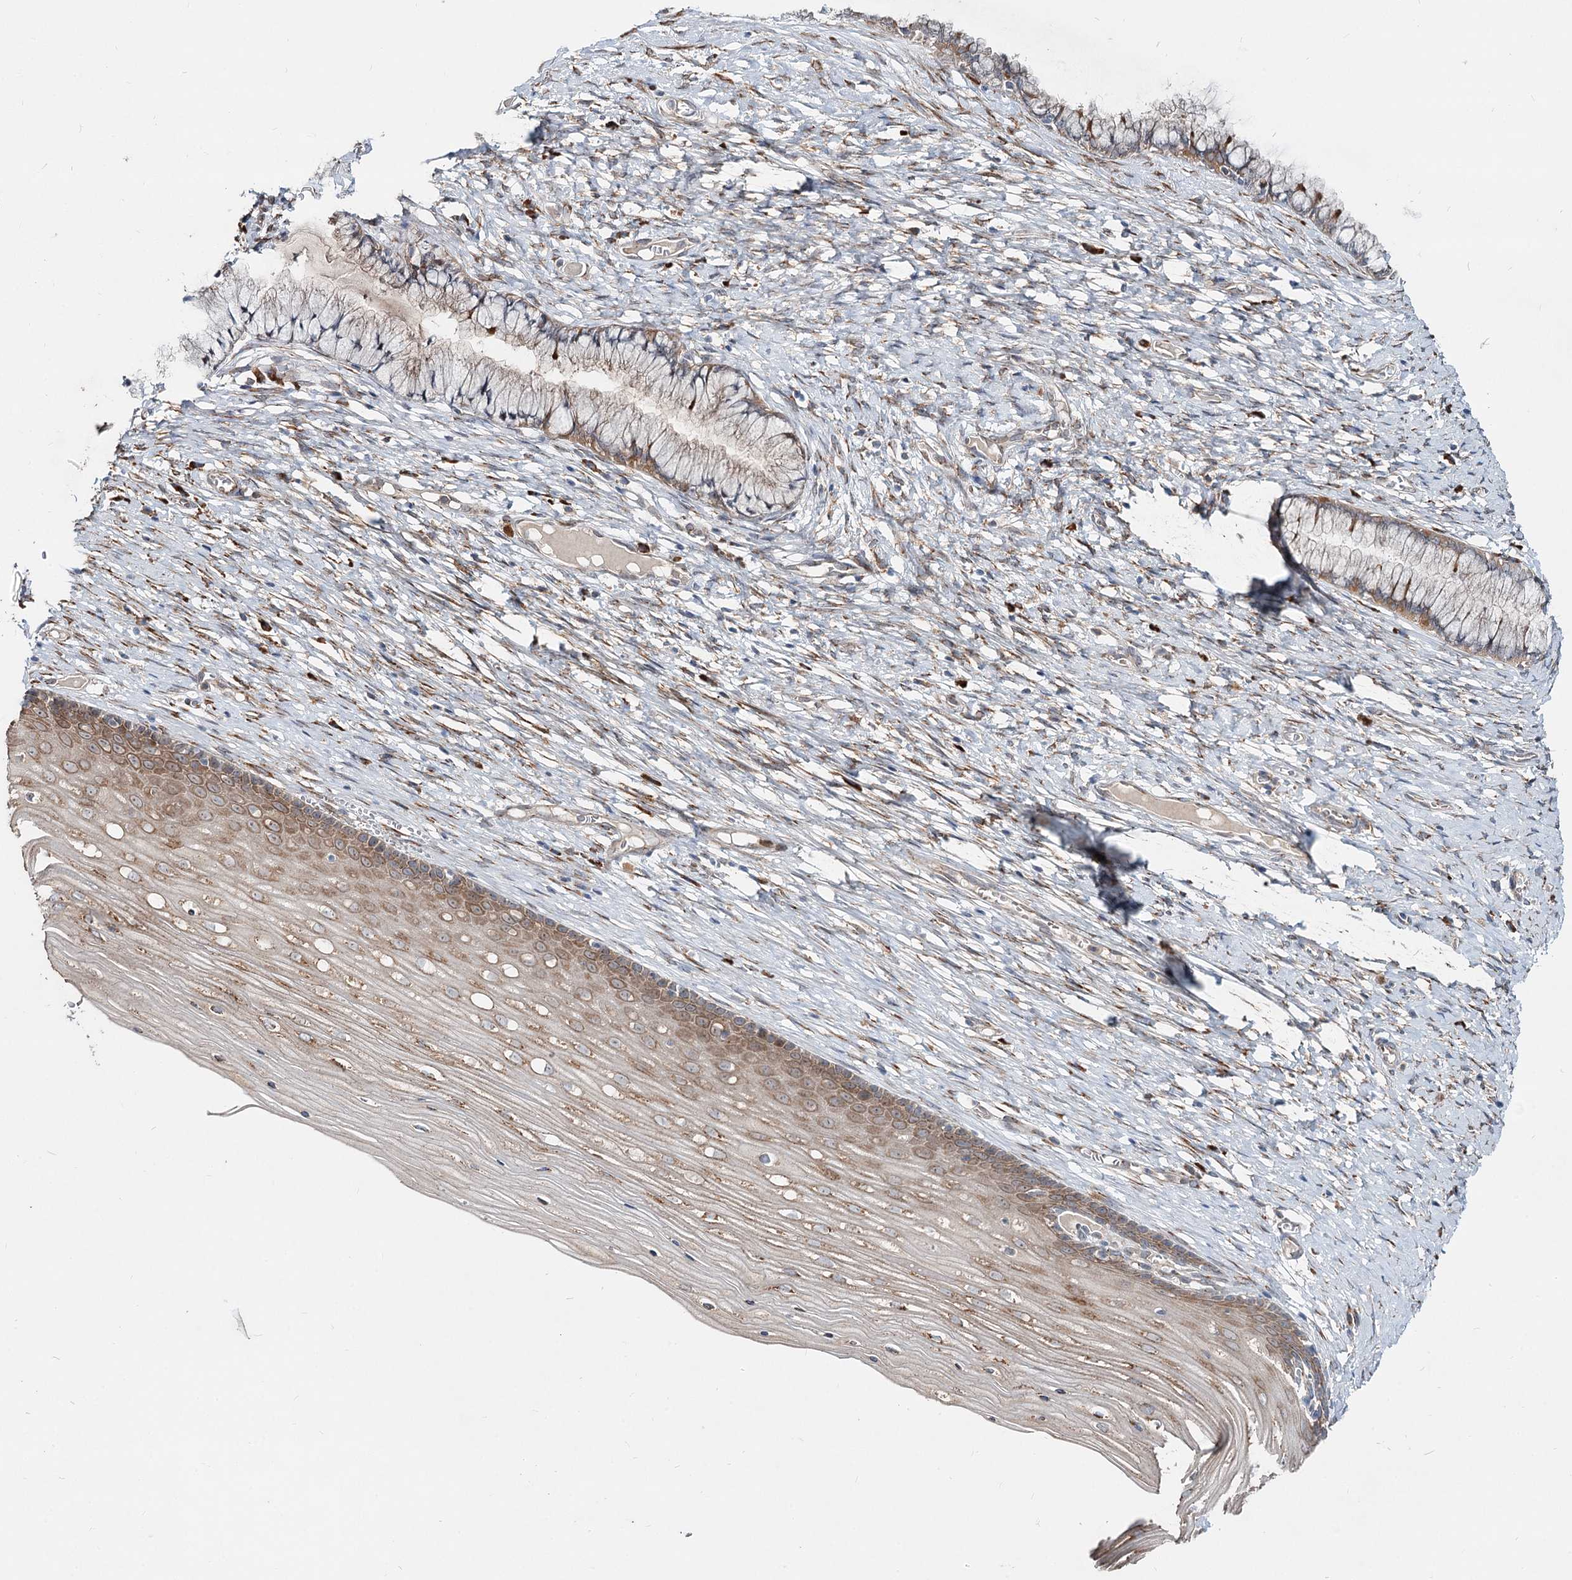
{"staining": {"intensity": "weak", "quantity": "25%-75%", "location": "cytoplasmic/membranous"}, "tissue": "cervix", "cell_type": "Glandular cells", "image_type": "normal", "snomed": [{"axis": "morphology", "description": "Normal tissue, NOS"}, {"axis": "topography", "description": "Cervix"}], "caption": "Immunohistochemical staining of benign cervix reveals weak cytoplasmic/membranous protein positivity in about 25%-75% of glandular cells. The protein of interest is stained brown, and the nuclei are stained in blue (DAB IHC with brightfield microscopy, high magnification).", "gene": "SPART", "patient": {"sex": "female", "age": 42}}